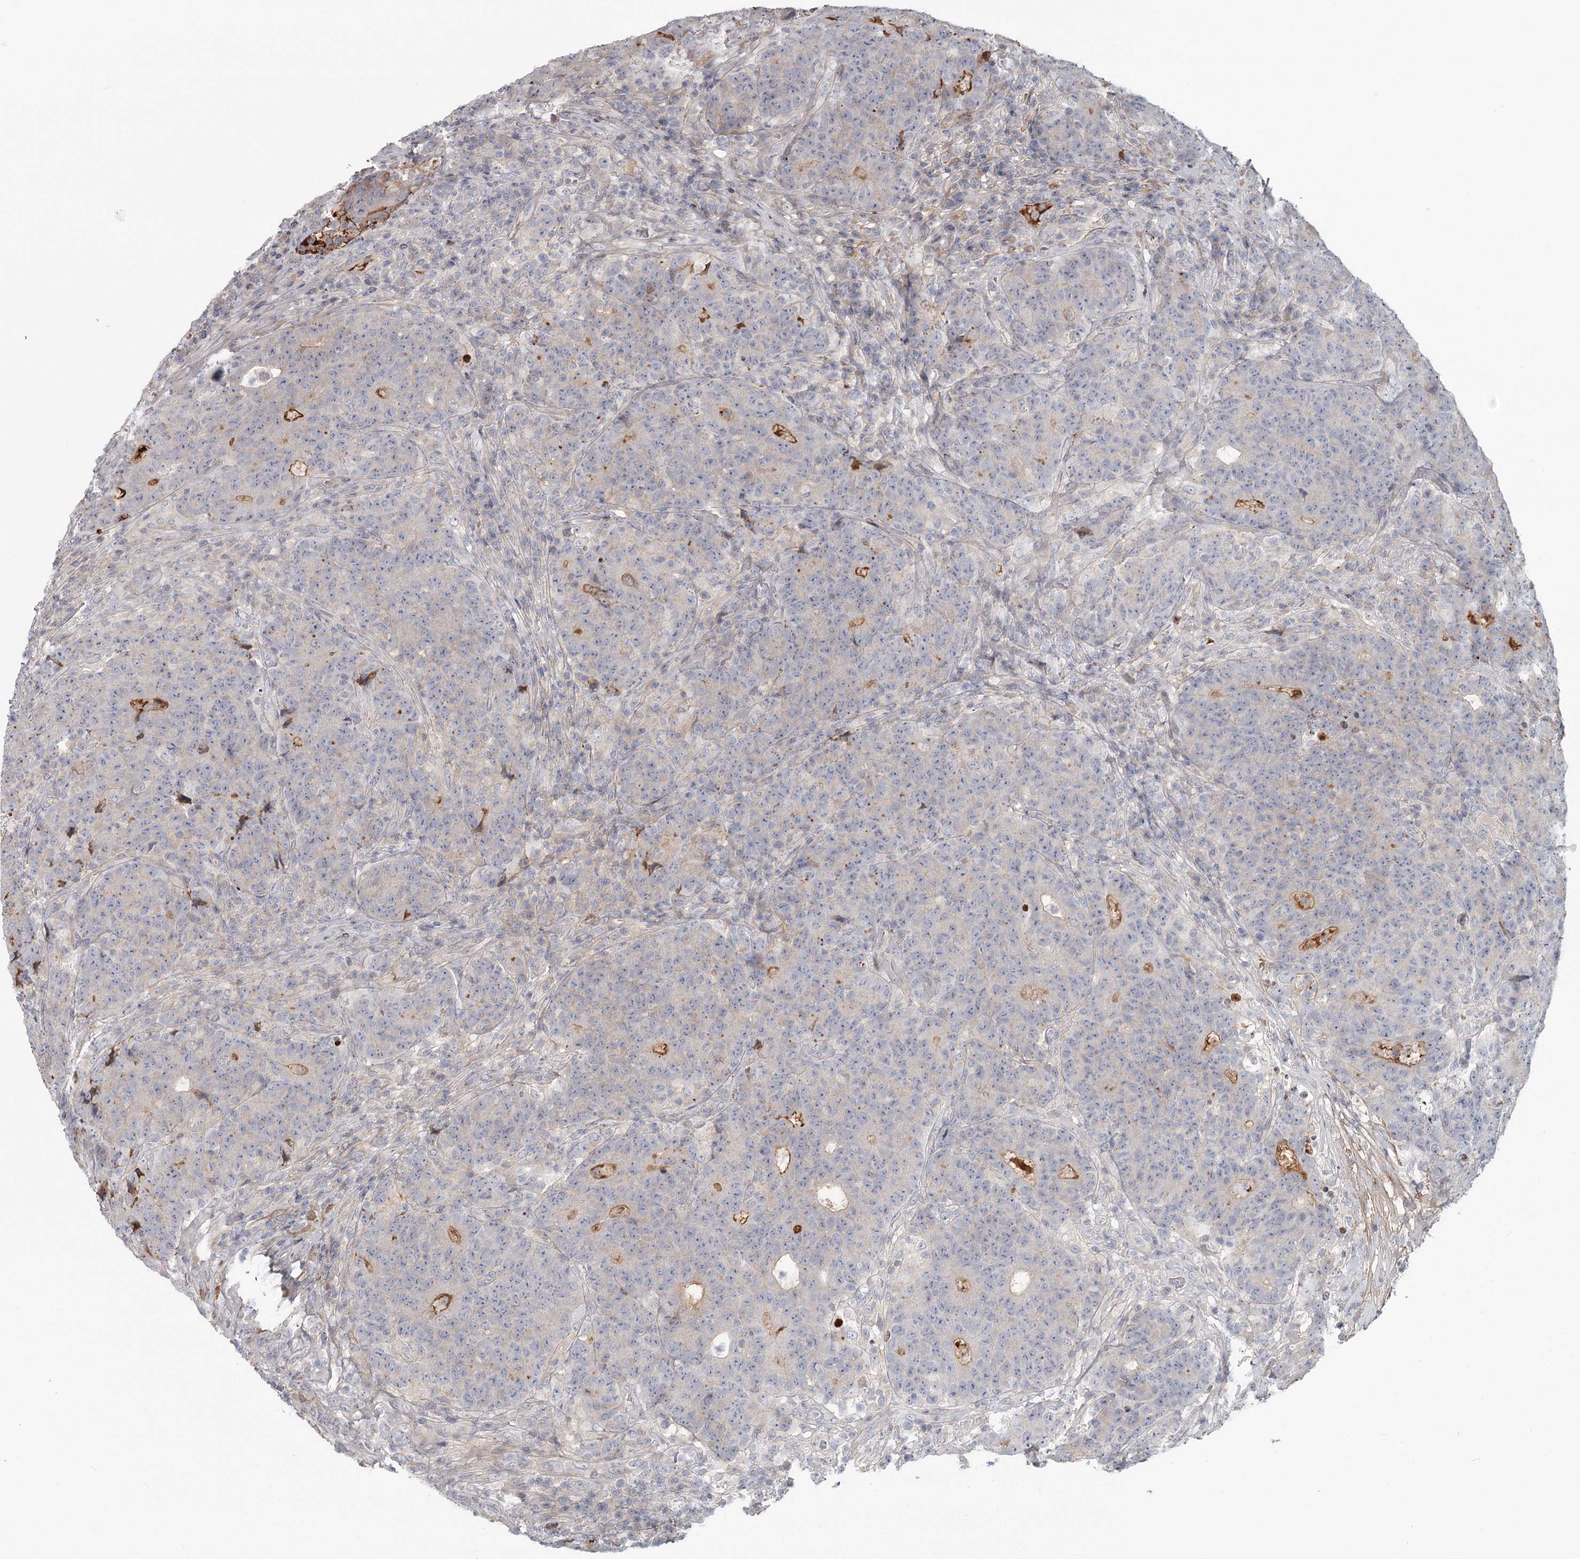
{"staining": {"intensity": "negative", "quantity": "none", "location": "none"}, "tissue": "colorectal cancer", "cell_type": "Tumor cells", "image_type": "cancer", "snomed": [{"axis": "morphology", "description": "Adenocarcinoma, NOS"}, {"axis": "topography", "description": "Colon"}], "caption": "IHC image of neoplastic tissue: human colorectal cancer stained with DAB demonstrates no significant protein positivity in tumor cells. (Stains: DAB (3,3'-diaminobenzidine) immunohistochemistry with hematoxylin counter stain, Microscopy: brightfield microscopy at high magnification).", "gene": "DHRS9", "patient": {"sex": "female", "age": 75}}